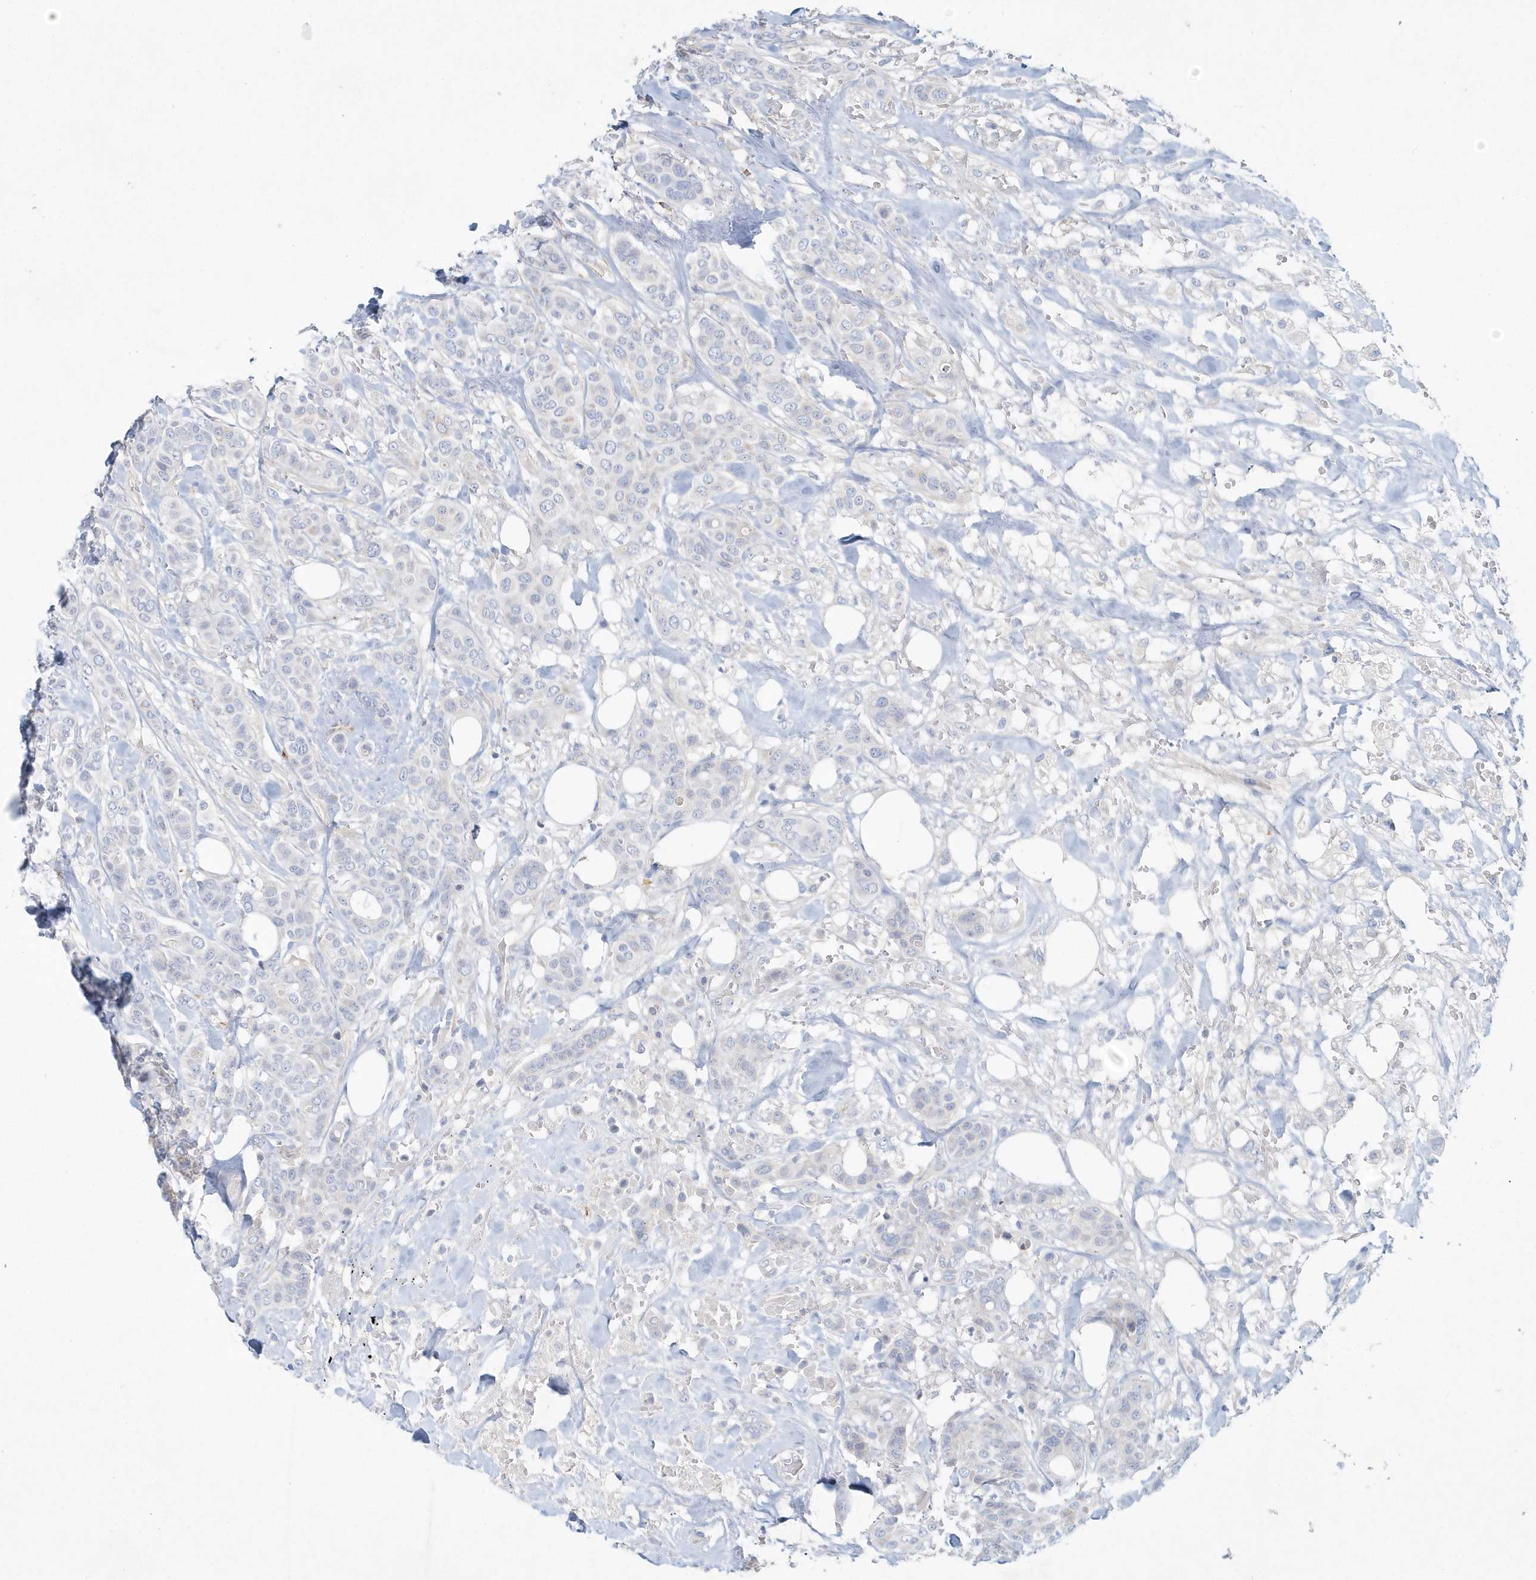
{"staining": {"intensity": "negative", "quantity": "none", "location": "none"}, "tissue": "breast cancer", "cell_type": "Tumor cells", "image_type": "cancer", "snomed": [{"axis": "morphology", "description": "Lobular carcinoma"}, {"axis": "topography", "description": "Breast"}], "caption": "Immunohistochemistry histopathology image of human breast lobular carcinoma stained for a protein (brown), which shows no positivity in tumor cells.", "gene": "DNAH1", "patient": {"sex": "female", "age": 51}}